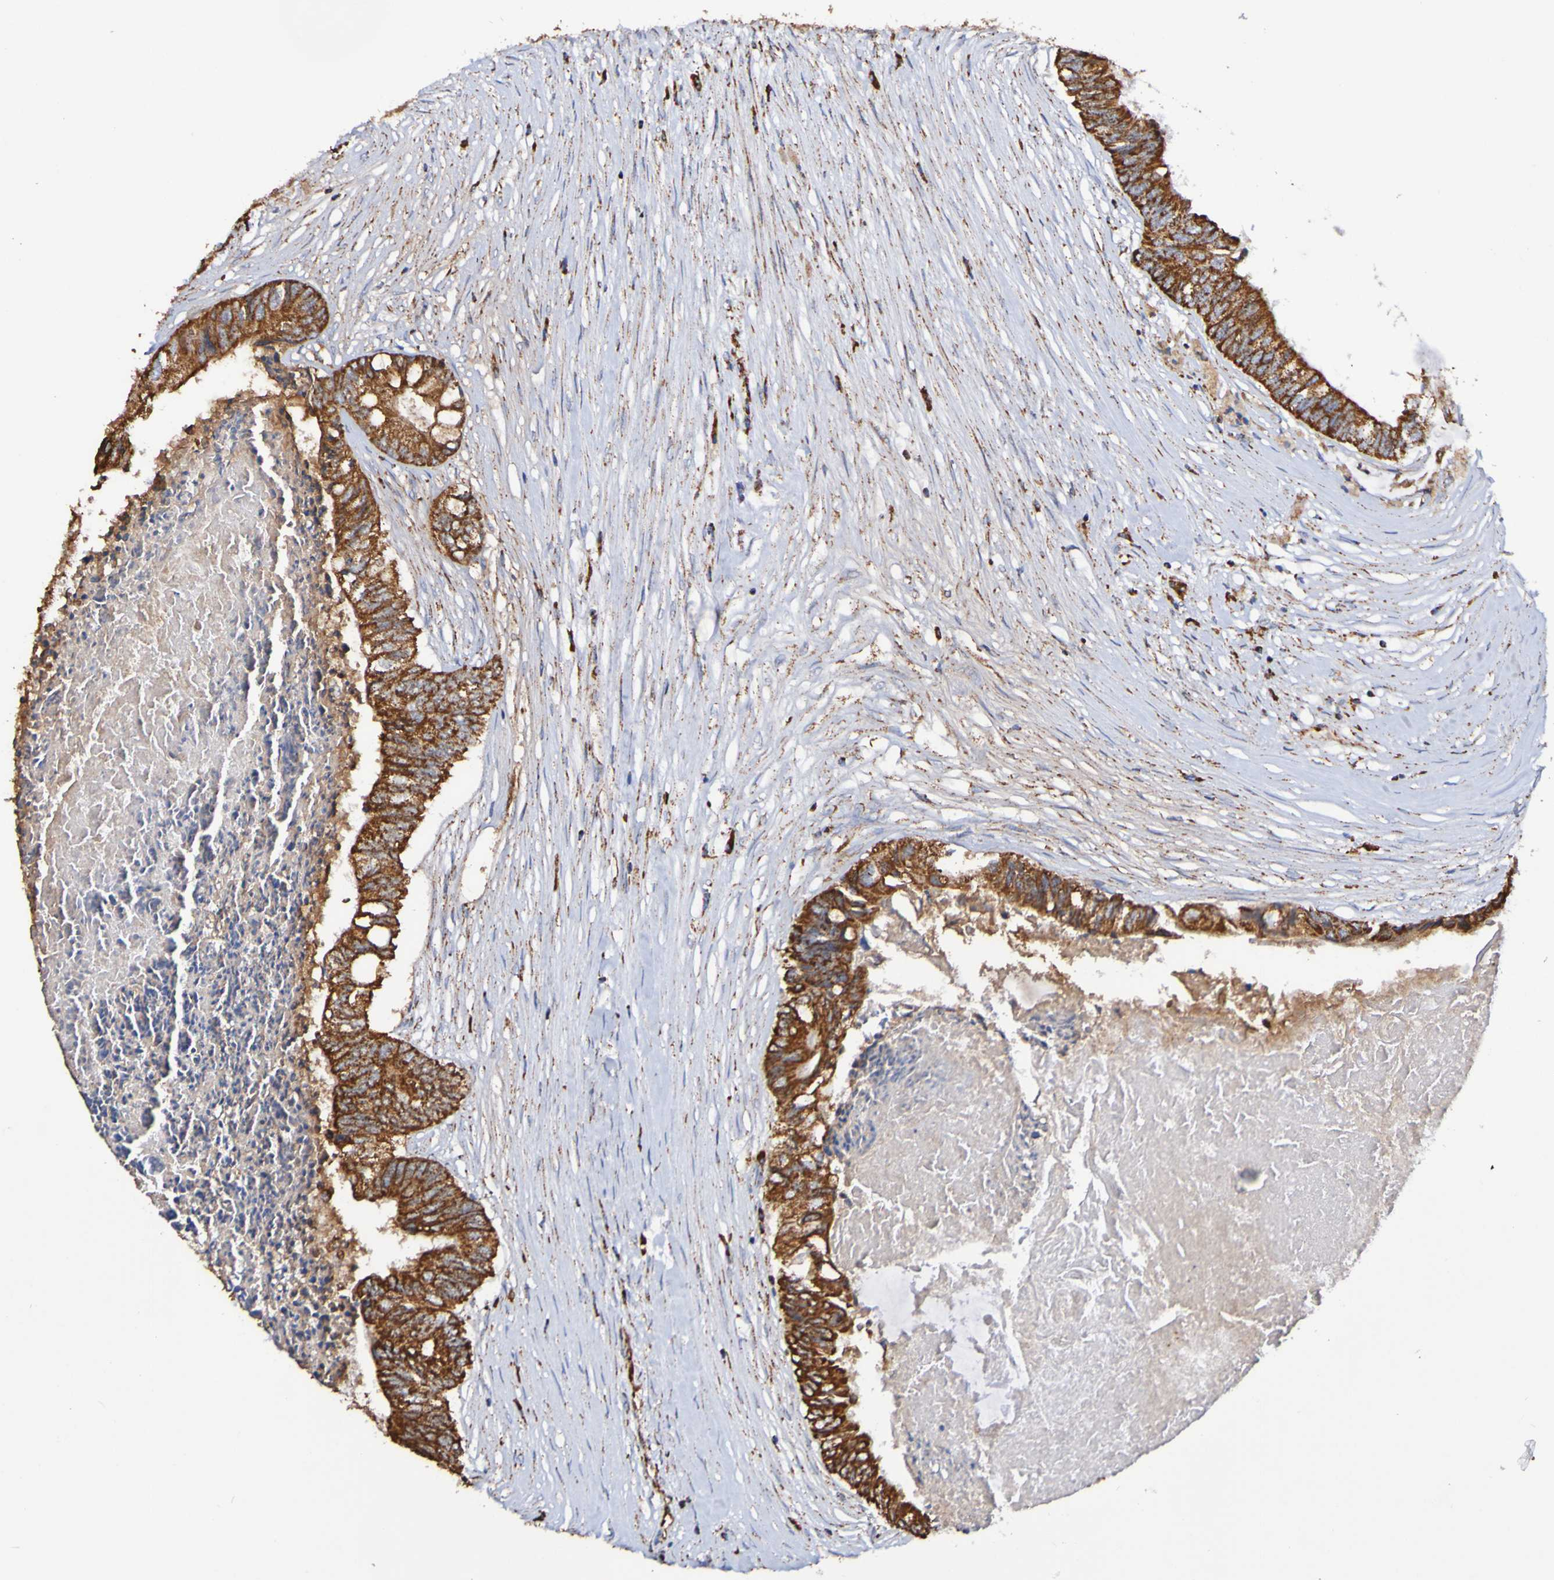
{"staining": {"intensity": "strong", "quantity": ">75%", "location": "cytoplasmic/membranous"}, "tissue": "colorectal cancer", "cell_type": "Tumor cells", "image_type": "cancer", "snomed": [{"axis": "morphology", "description": "Adenocarcinoma, NOS"}, {"axis": "topography", "description": "Rectum"}], "caption": "Brown immunohistochemical staining in human colorectal cancer (adenocarcinoma) displays strong cytoplasmic/membranous staining in about >75% of tumor cells. The staining is performed using DAB brown chromogen to label protein expression. The nuclei are counter-stained blue using hematoxylin.", "gene": "IL18R1", "patient": {"sex": "male", "age": 63}}